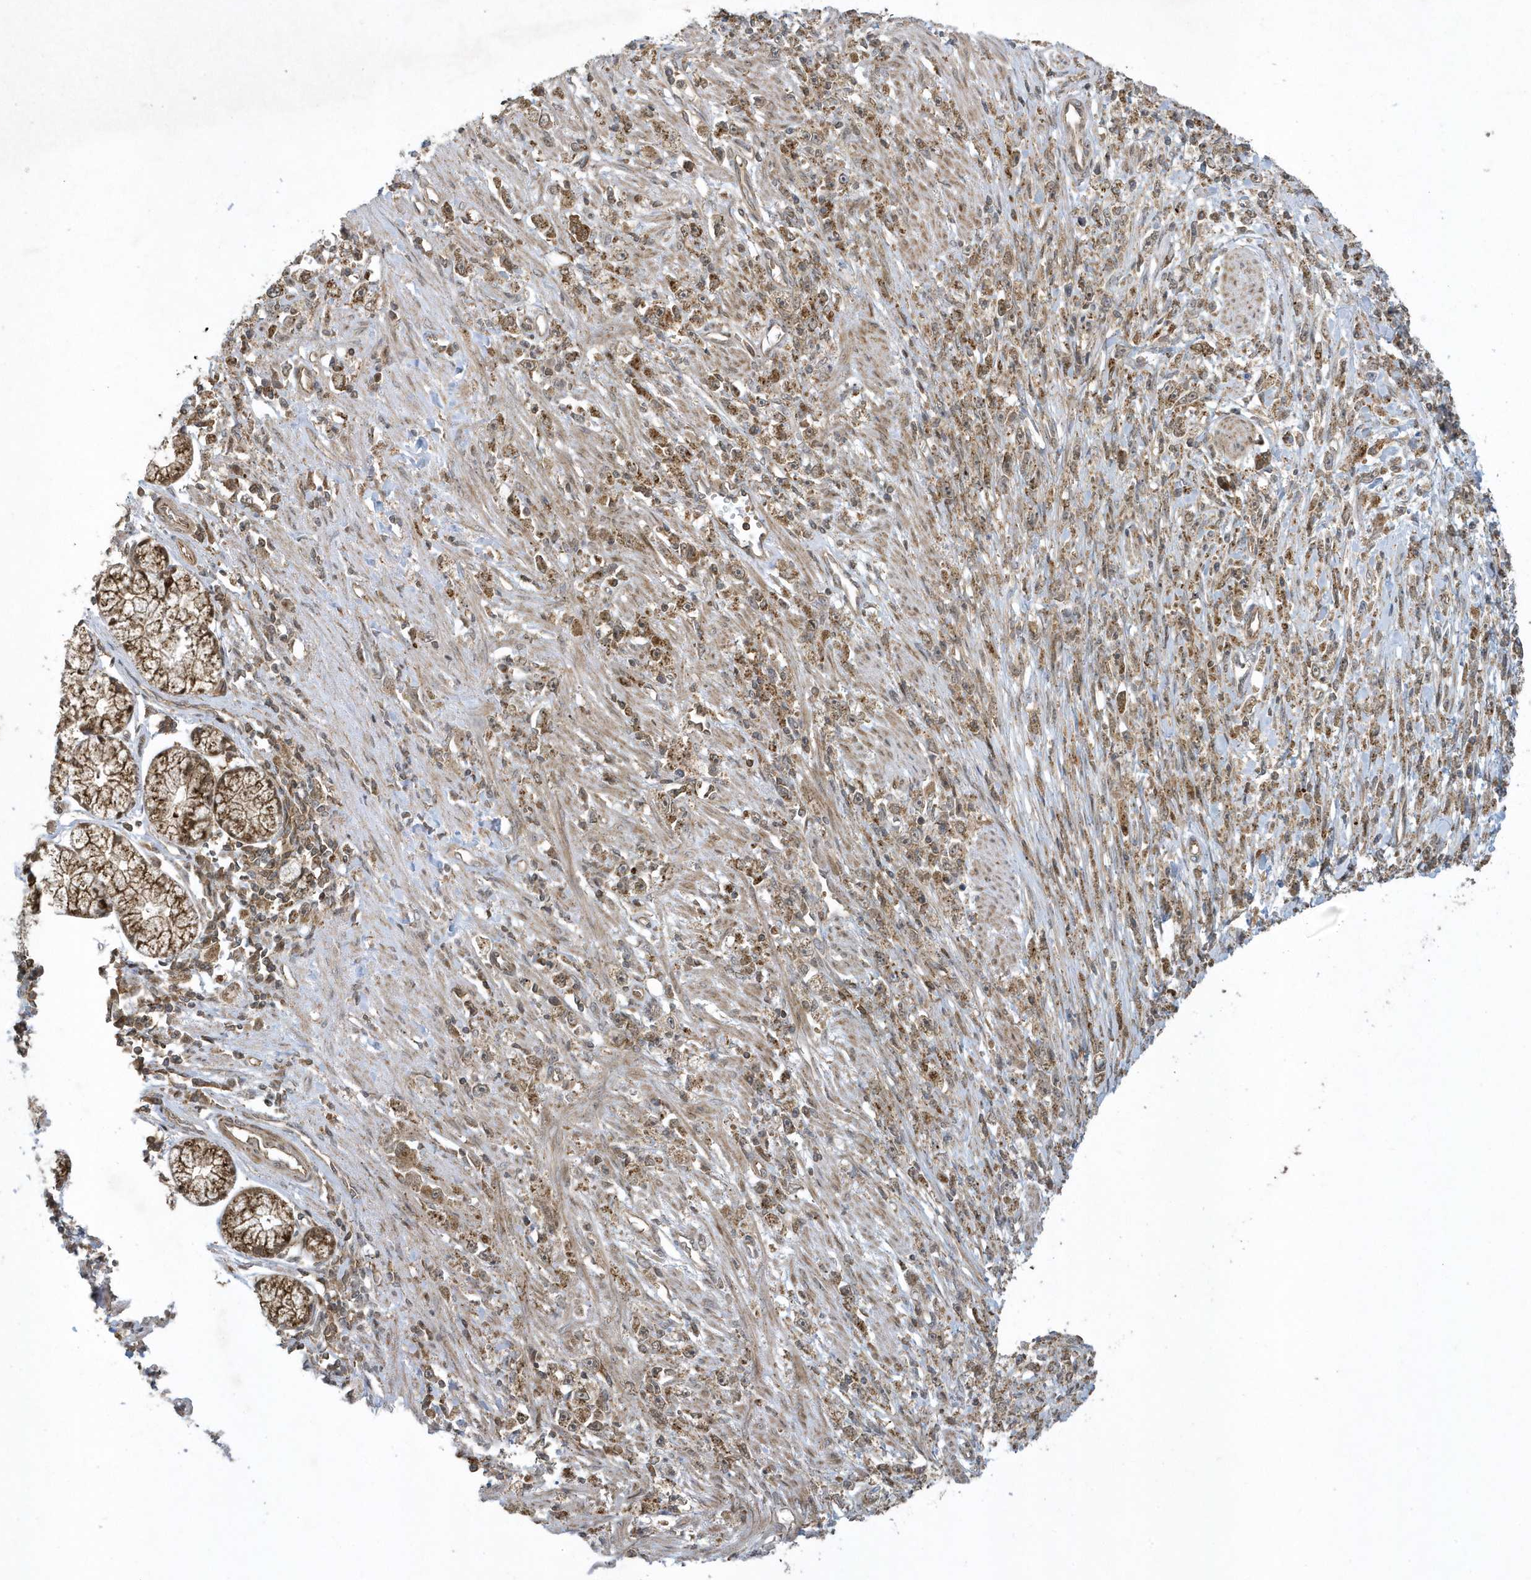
{"staining": {"intensity": "moderate", "quantity": ">75%", "location": "cytoplasmic/membranous"}, "tissue": "stomach cancer", "cell_type": "Tumor cells", "image_type": "cancer", "snomed": [{"axis": "morphology", "description": "Adenocarcinoma, NOS"}, {"axis": "topography", "description": "Stomach"}], "caption": "Immunohistochemistry (IHC) of stomach adenocarcinoma shows medium levels of moderate cytoplasmic/membranous positivity in about >75% of tumor cells.", "gene": "STAMBP", "patient": {"sex": "female", "age": 59}}